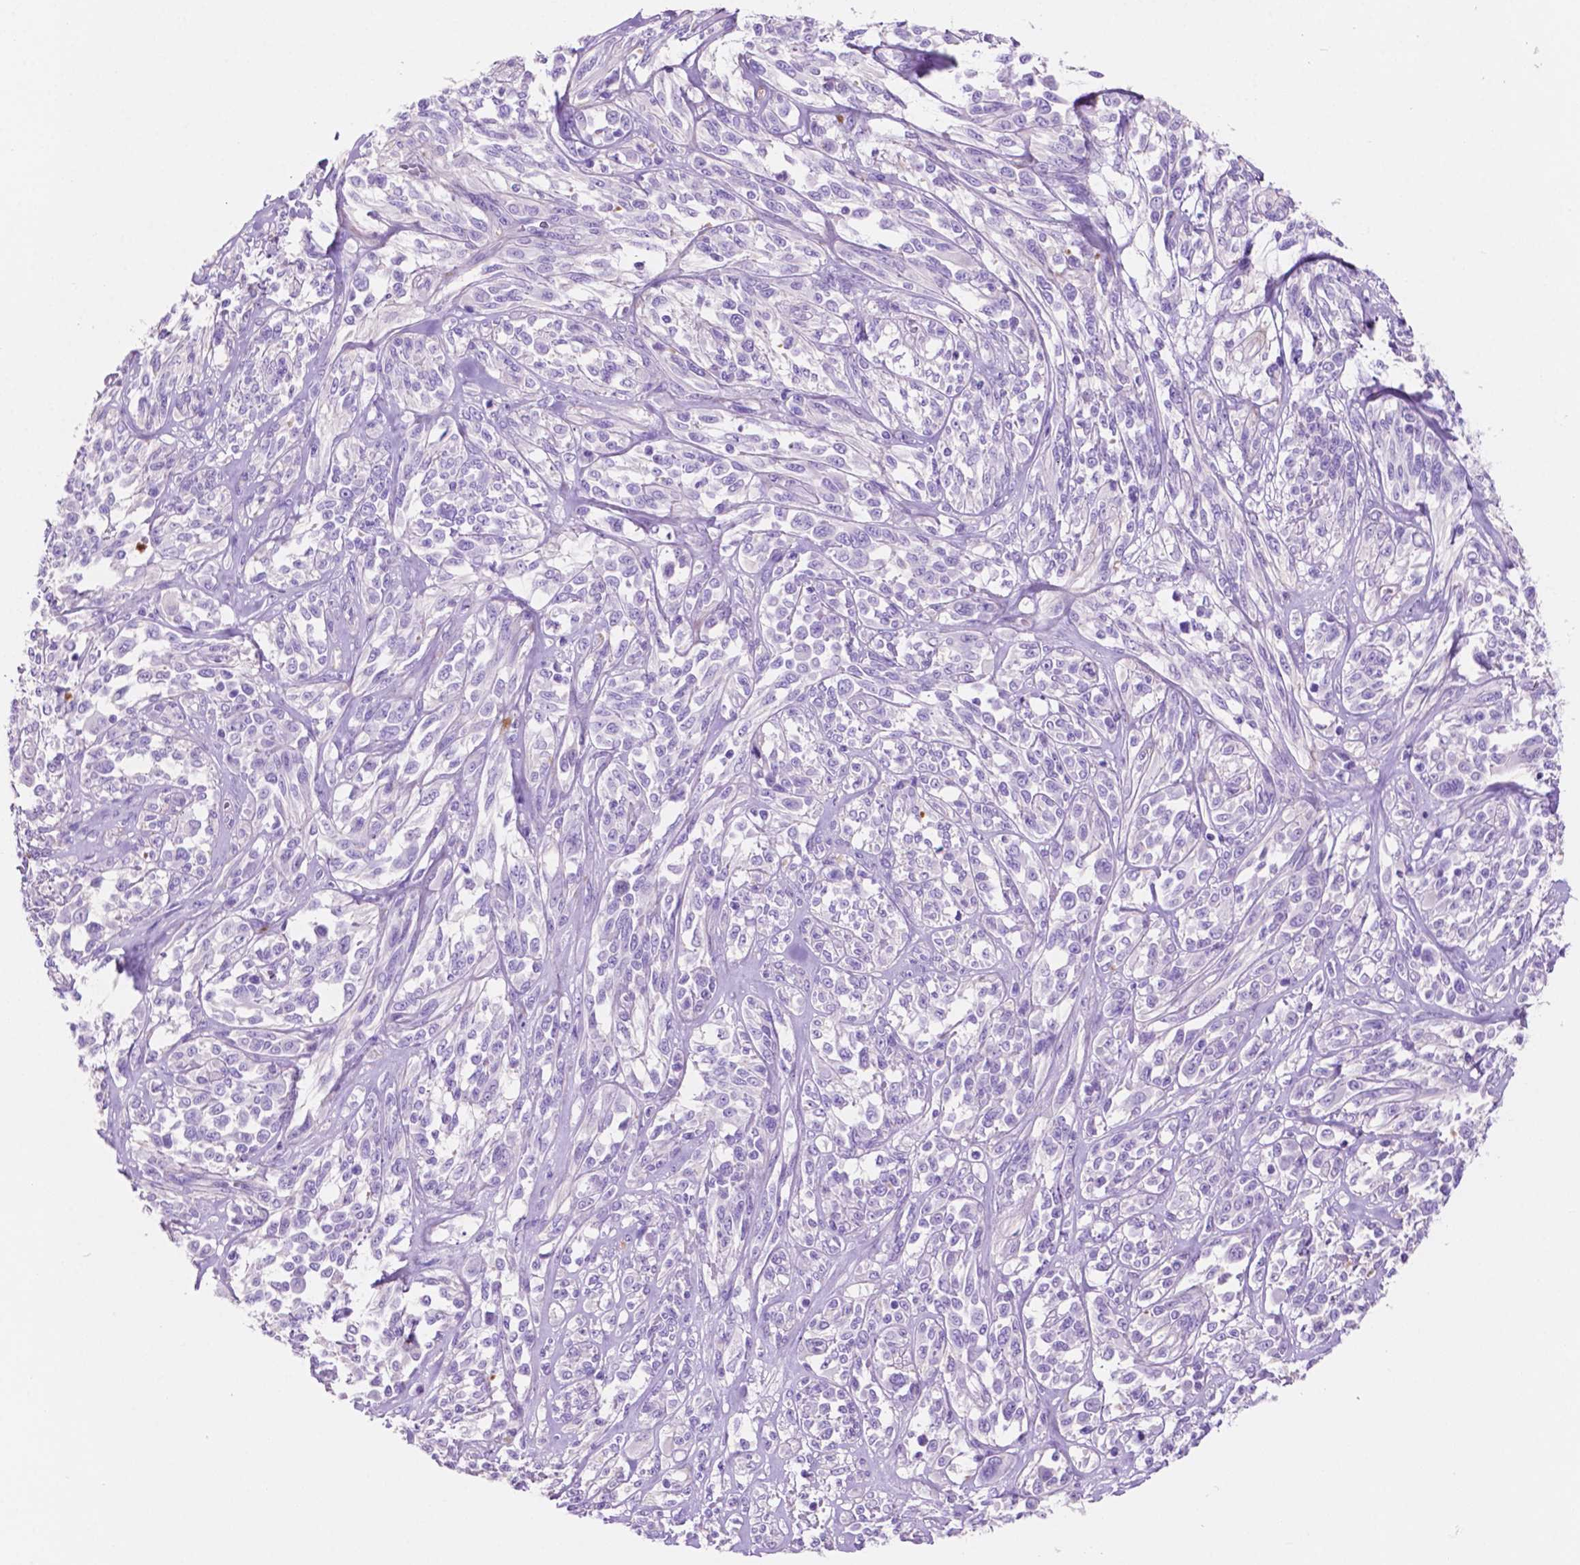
{"staining": {"intensity": "negative", "quantity": "none", "location": "none"}, "tissue": "melanoma", "cell_type": "Tumor cells", "image_type": "cancer", "snomed": [{"axis": "morphology", "description": "Malignant melanoma, NOS"}, {"axis": "topography", "description": "Skin"}], "caption": "DAB immunohistochemical staining of human malignant melanoma reveals no significant staining in tumor cells.", "gene": "IGFN1", "patient": {"sex": "female", "age": 91}}